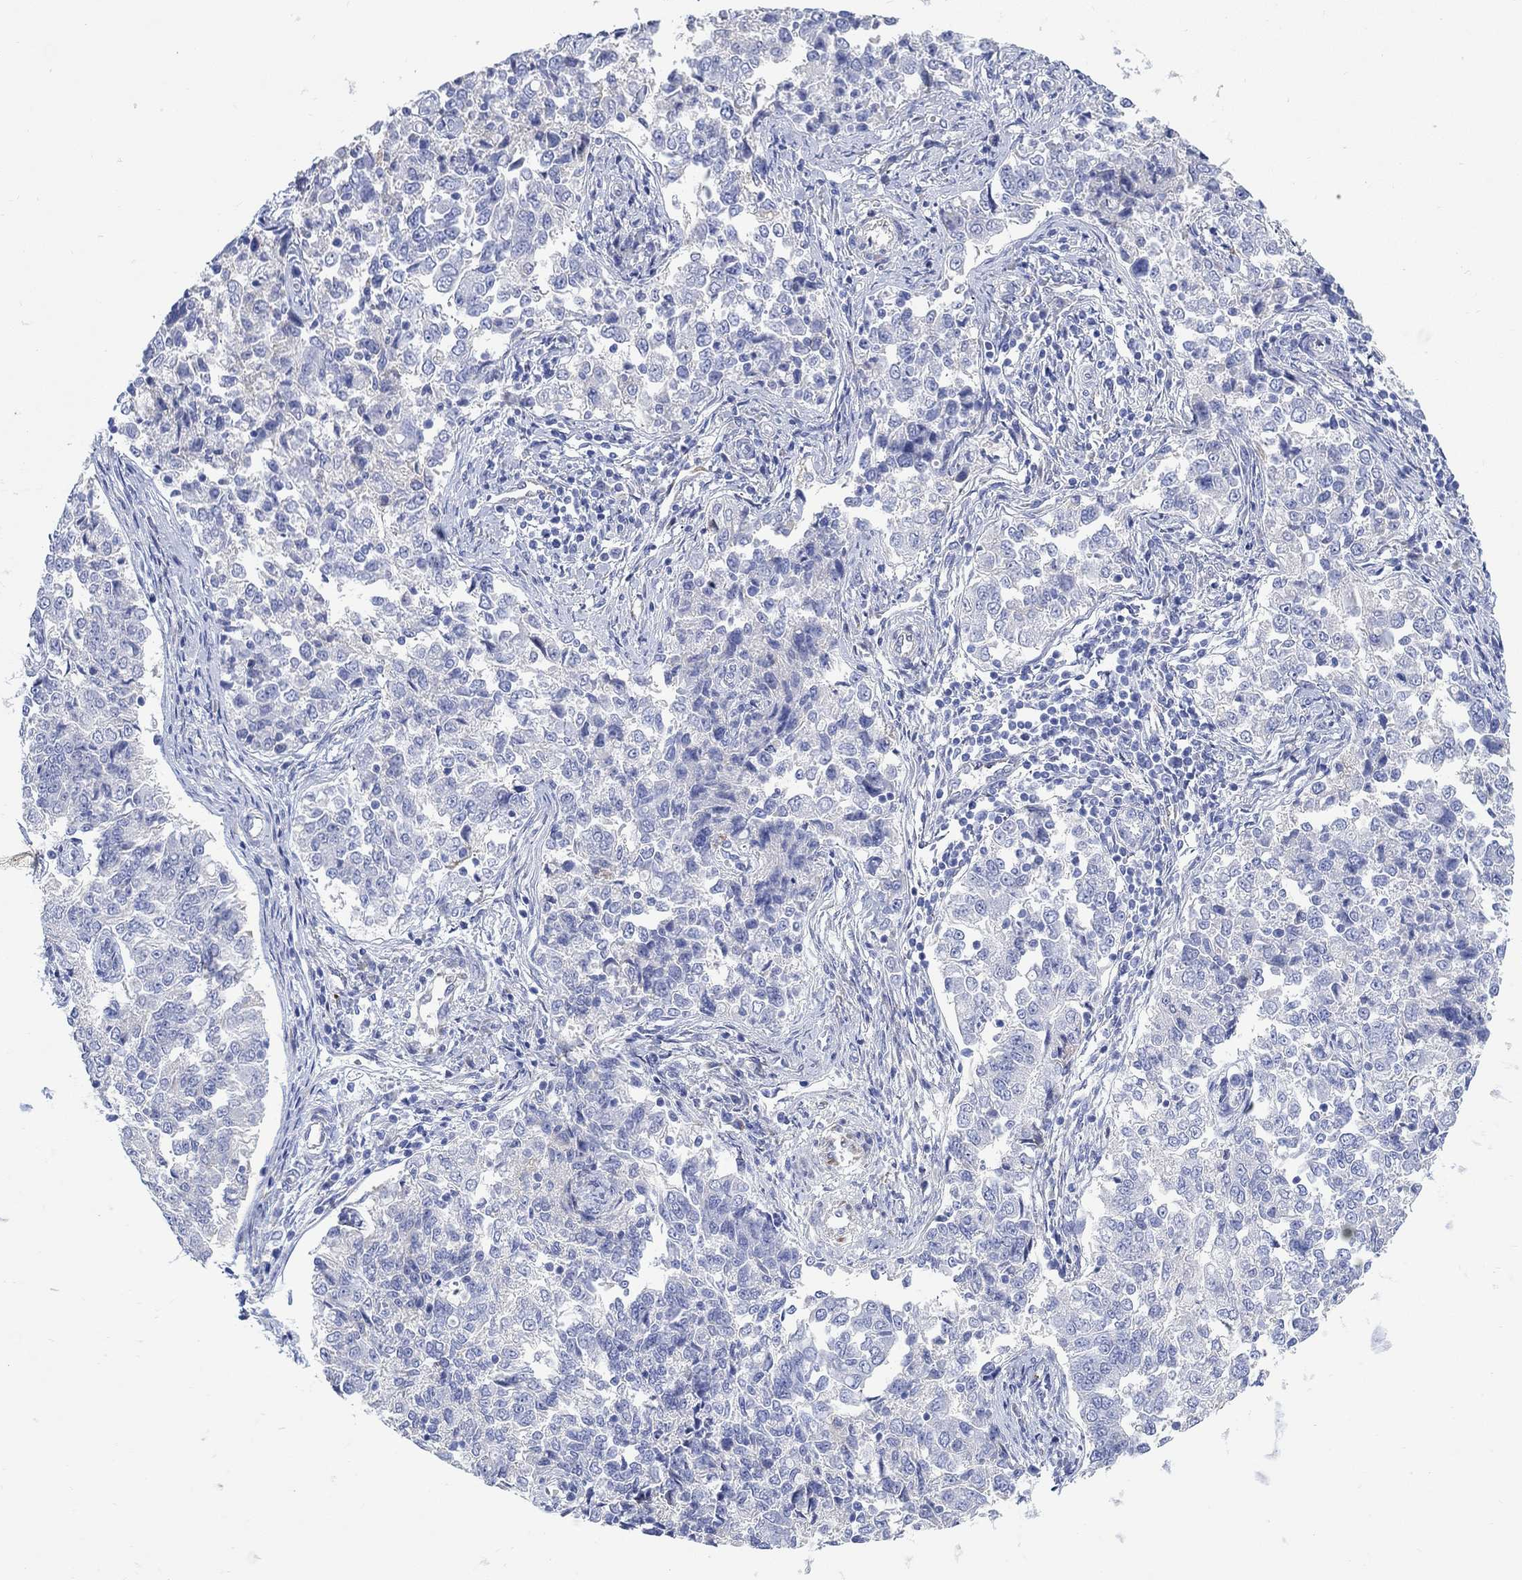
{"staining": {"intensity": "negative", "quantity": "none", "location": "none"}, "tissue": "endometrial cancer", "cell_type": "Tumor cells", "image_type": "cancer", "snomed": [{"axis": "morphology", "description": "Adenocarcinoma, NOS"}, {"axis": "topography", "description": "Endometrium"}], "caption": "Immunohistochemical staining of human endometrial cancer exhibits no significant expression in tumor cells.", "gene": "MYL1", "patient": {"sex": "female", "age": 43}}